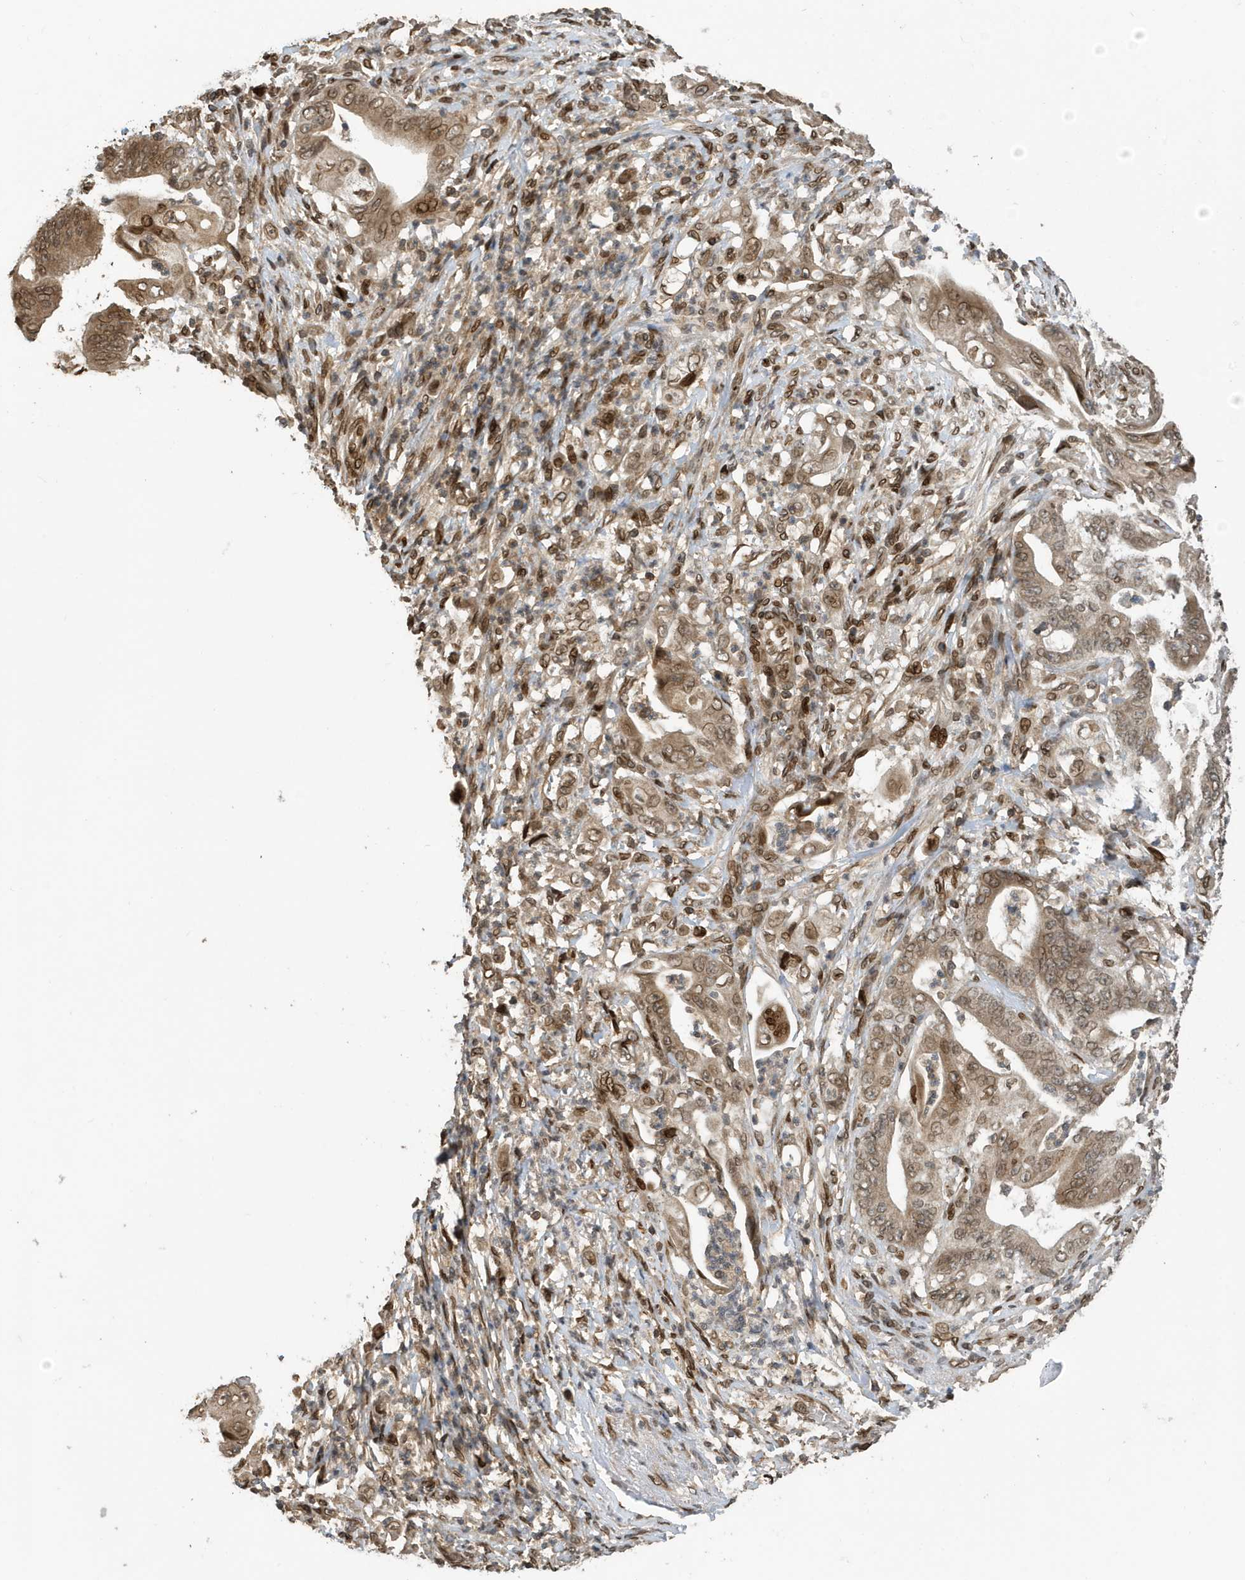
{"staining": {"intensity": "moderate", "quantity": ">75%", "location": "cytoplasmic/membranous,nuclear"}, "tissue": "stomach cancer", "cell_type": "Tumor cells", "image_type": "cancer", "snomed": [{"axis": "morphology", "description": "Adenocarcinoma, NOS"}, {"axis": "topography", "description": "Stomach"}], "caption": "Brown immunohistochemical staining in human adenocarcinoma (stomach) demonstrates moderate cytoplasmic/membranous and nuclear positivity in approximately >75% of tumor cells.", "gene": "DUSP18", "patient": {"sex": "female", "age": 73}}